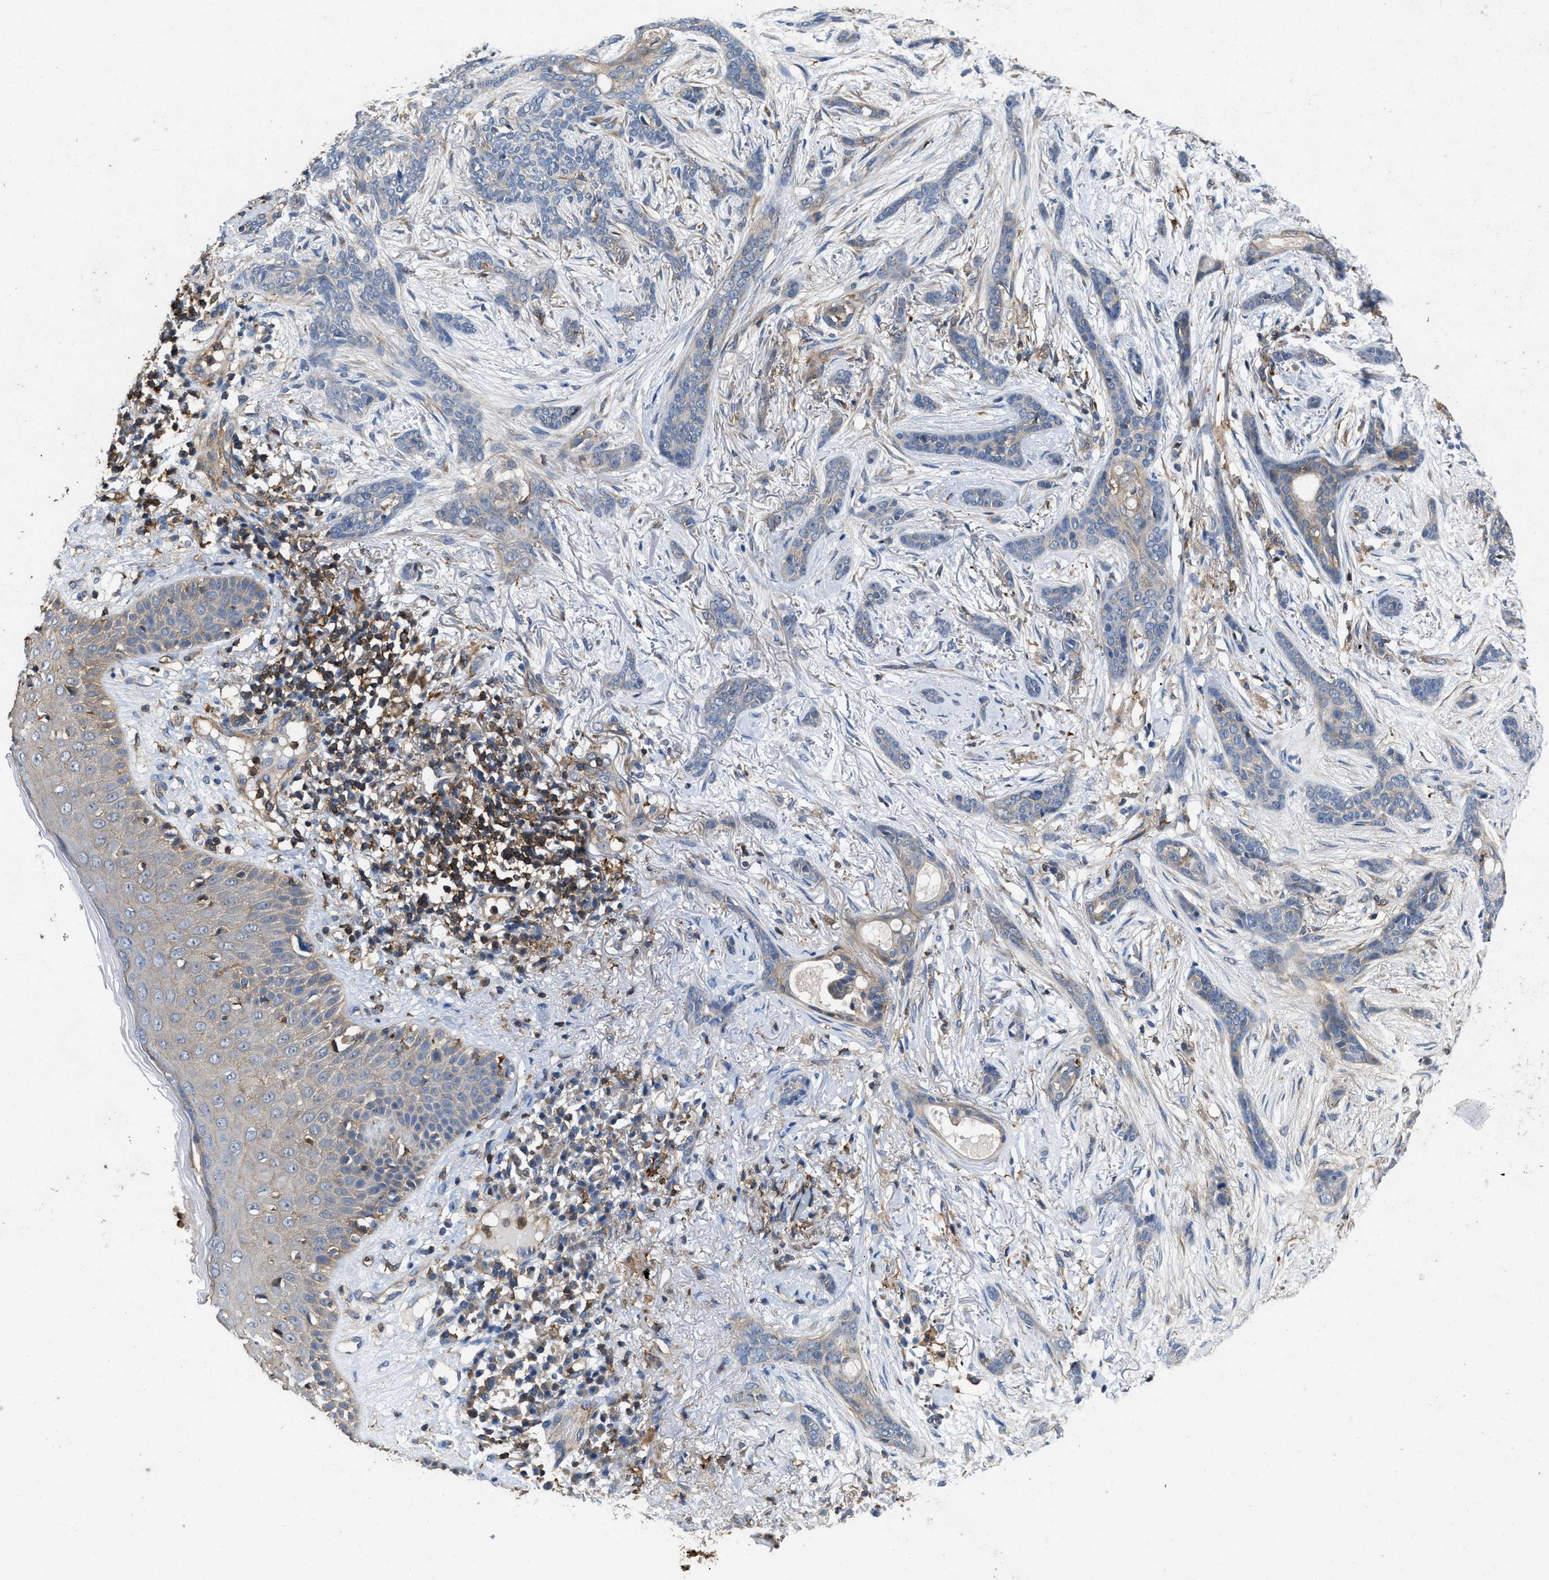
{"staining": {"intensity": "negative", "quantity": "none", "location": "none"}, "tissue": "skin cancer", "cell_type": "Tumor cells", "image_type": "cancer", "snomed": [{"axis": "morphology", "description": "Basal cell carcinoma"}, {"axis": "morphology", "description": "Adnexal tumor, benign"}, {"axis": "topography", "description": "Skin"}], "caption": "DAB (3,3'-diaminobenzidine) immunohistochemical staining of human skin cancer shows no significant staining in tumor cells.", "gene": "LINGO2", "patient": {"sex": "female", "age": 42}}